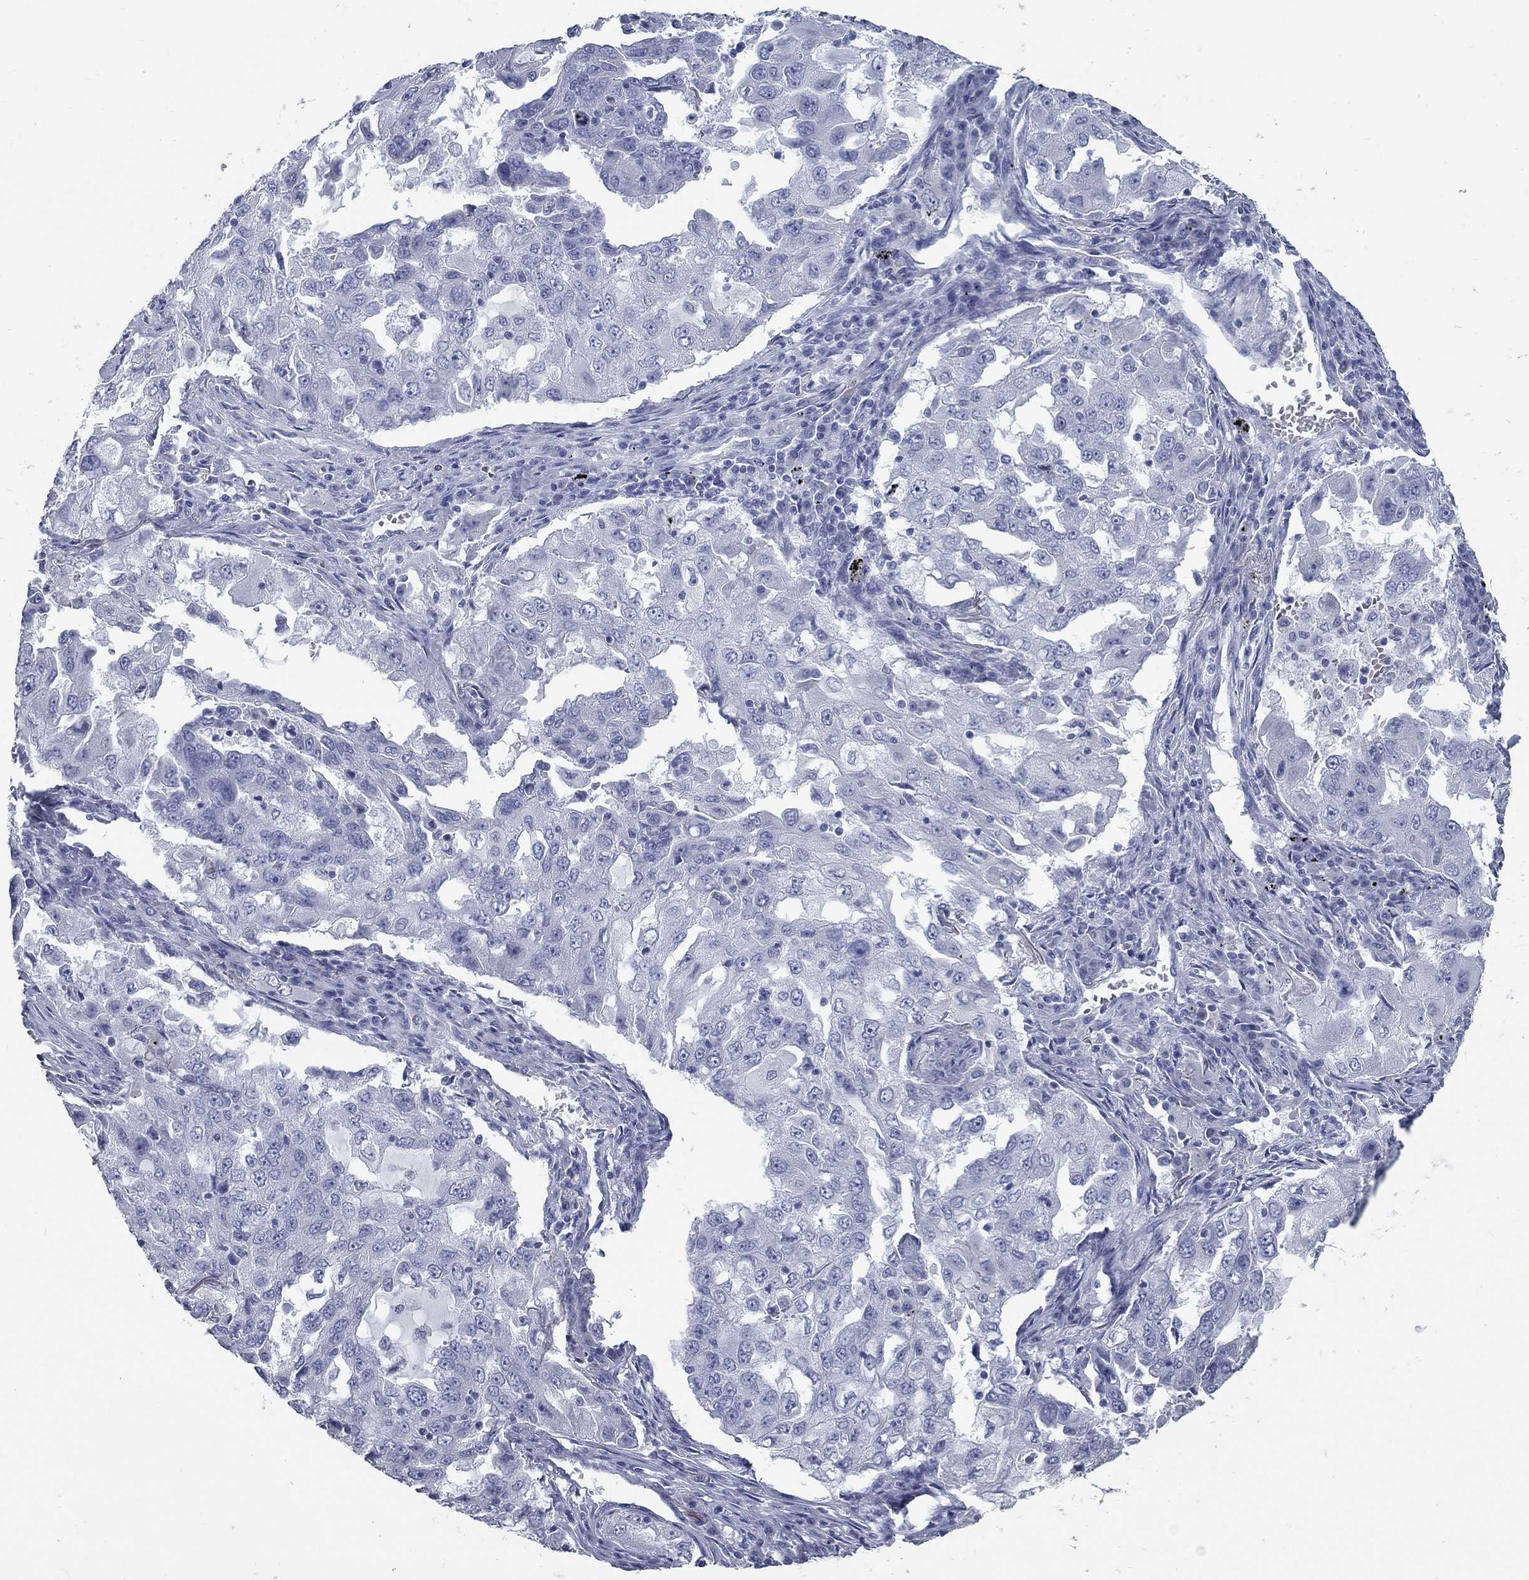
{"staining": {"intensity": "negative", "quantity": "none", "location": "none"}, "tissue": "lung cancer", "cell_type": "Tumor cells", "image_type": "cancer", "snomed": [{"axis": "morphology", "description": "Adenocarcinoma, NOS"}, {"axis": "topography", "description": "Lung"}], "caption": "There is no significant positivity in tumor cells of lung cancer.", "gene": "TAC1", "patient": {"sex": "female", "age": 61}}